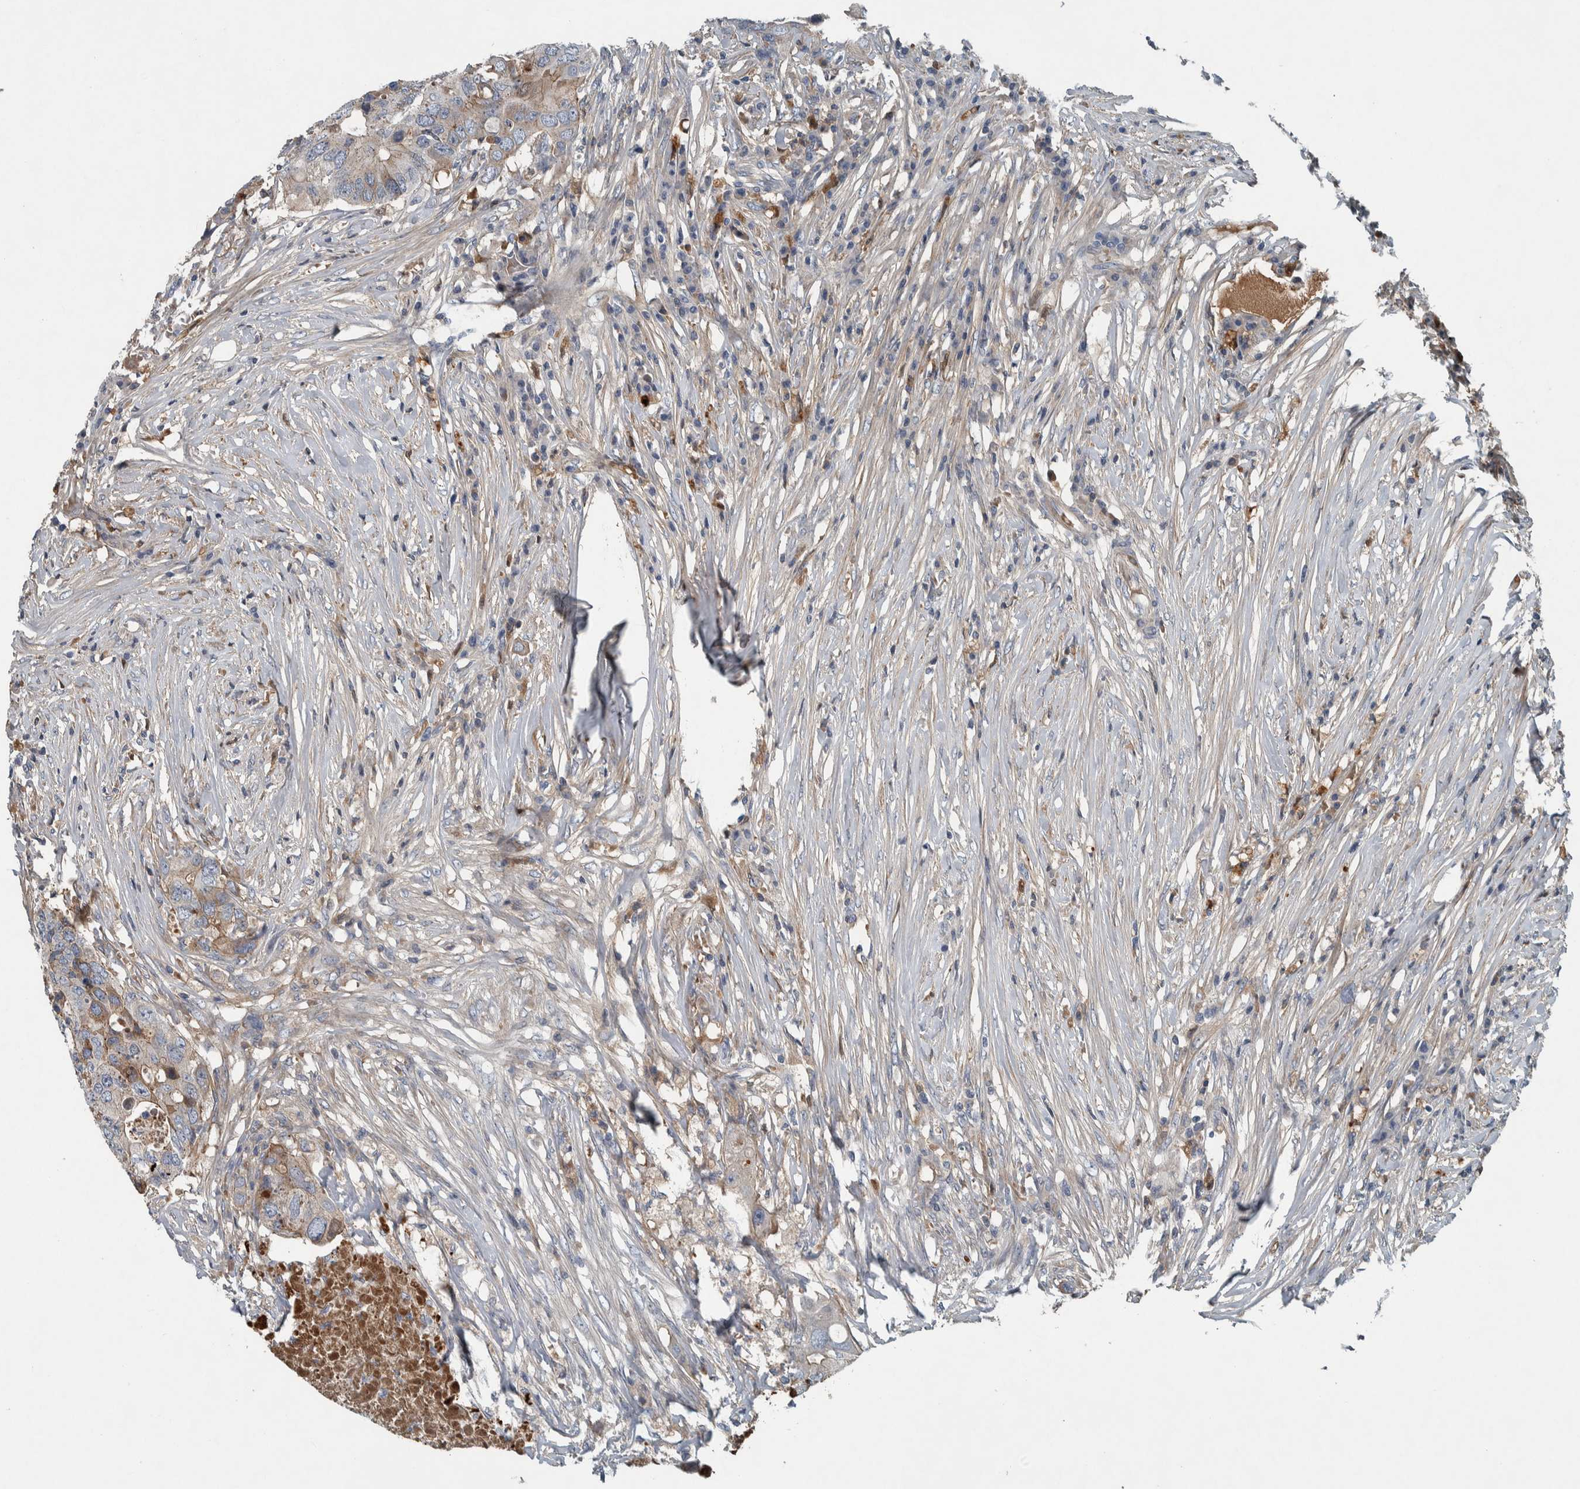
{"staining": {"intensity": "weak", "quantity": "25%-75%", "location": "cytoplasmic/membranous"}, "tissue": "colorectal cancer", "cell_type": "Tumor cells", "image_type": "cancer", "snomed": [{"axis": "morphology", "description": "Adenocarcinoma, NOS"}, {"axis": "topography", "description": "Colon"}], "caption": "Weak cytoplasmic/membranous staining for a protein is appreciated in about 25%-75% of tumor cells of colorectal cancer using immunohistochemistry (IHC).", "gene": "SERPINC1", "patient": {"sex": "male", "age": 71}}